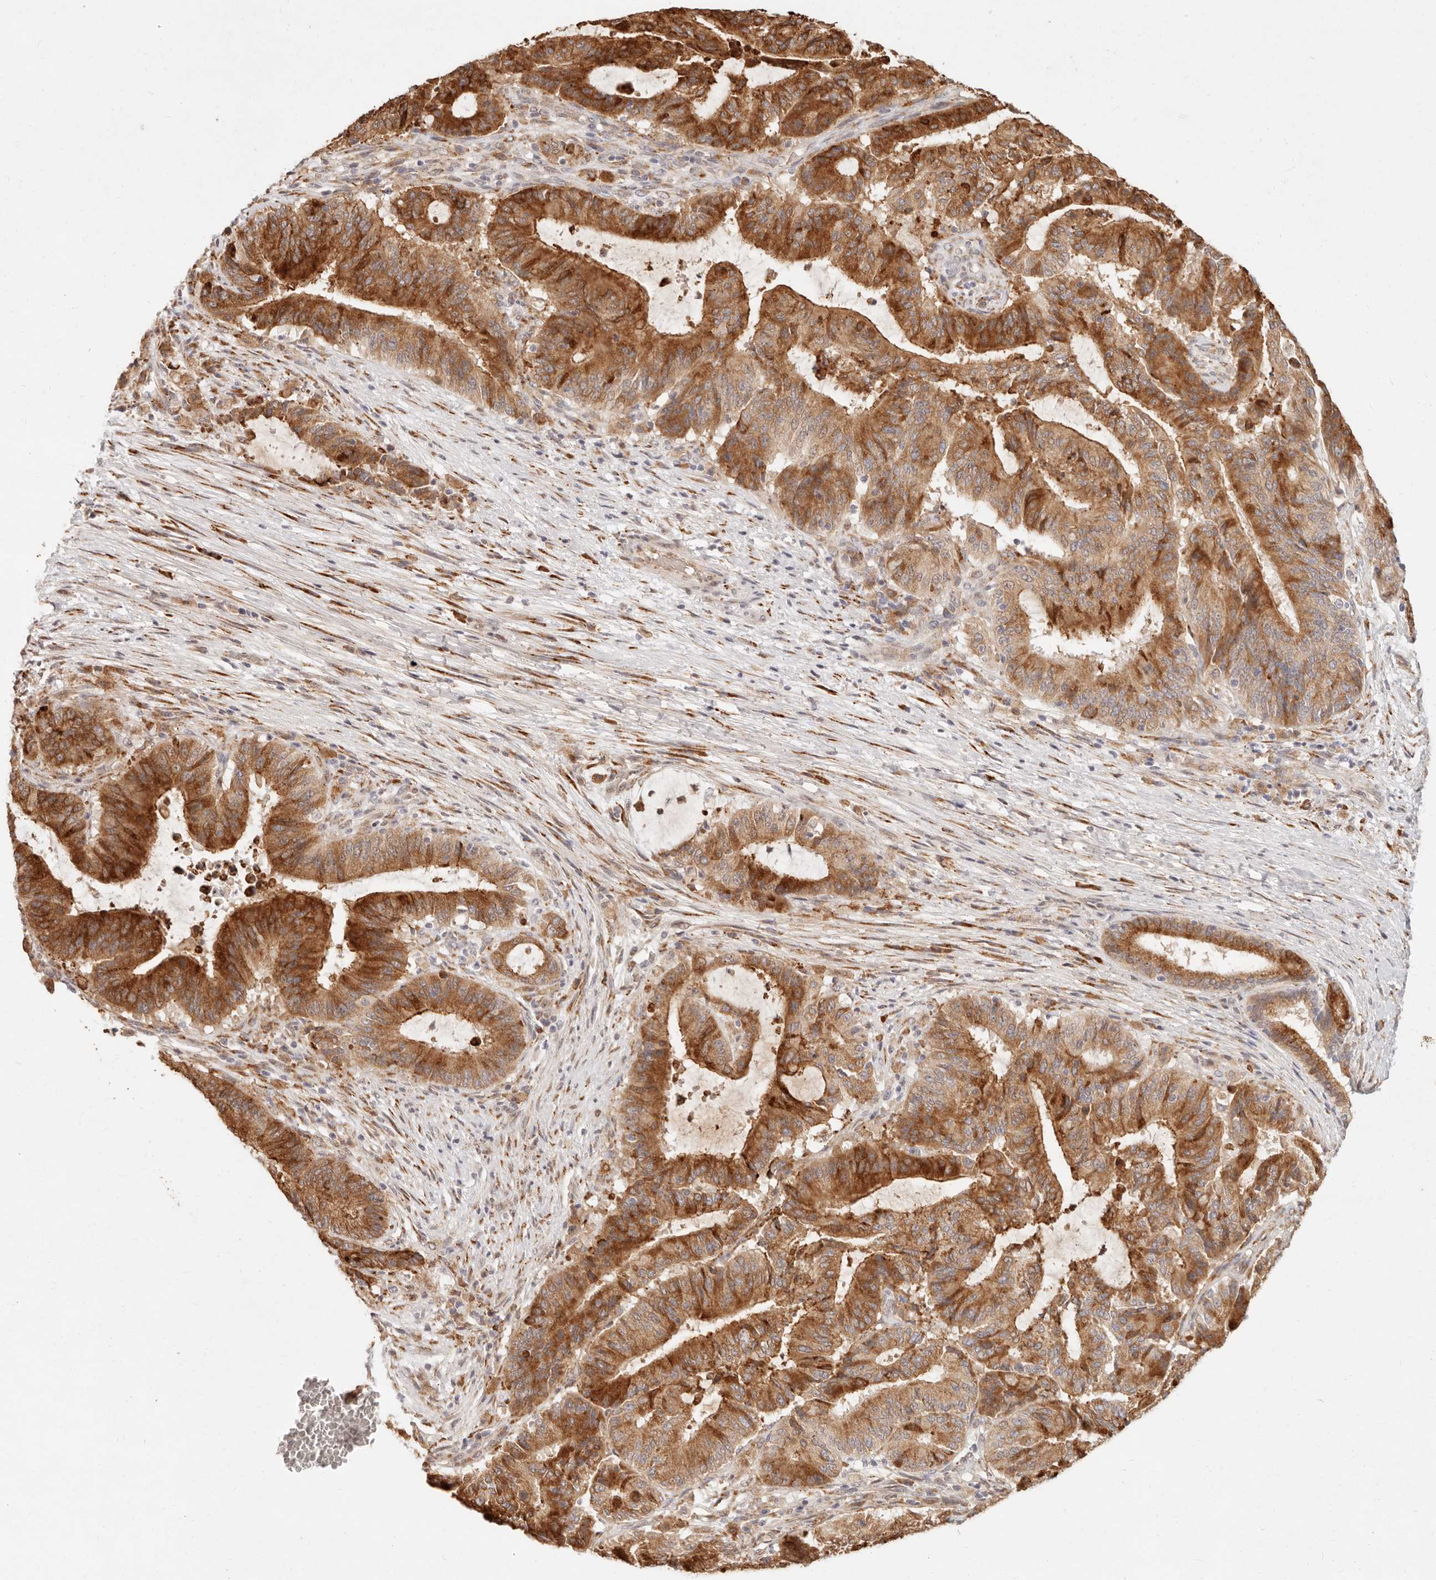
{"staining": {"intensity": "strong", "quantity": ">75%", "location": "cytoplasmic/membranous"}, "tissue": "liver cancer", "cell_type": "Tumor cells", "image_type": "cancer", "snomed": [{"axis": "morphology", "description": "Normal tissue, NOS"}, {"axis": "morphology", "description": "Cholangiocarcinoma"}, {"axis": "topography", "description": "Liver"}, {"axis": "topography", "description": "Peripheral nerve tissue"}], "caption": "A brown stain highlights strong cytoplasmic/membranous positivity of a protein in liver cancer tumor cells. (DAB (3,3'-diaminobenzidine) IHC, brown staining for protein, blue staining for nuclei).", "gene": "C1orf127", "patient": {"sex": "female", "age": 73}}